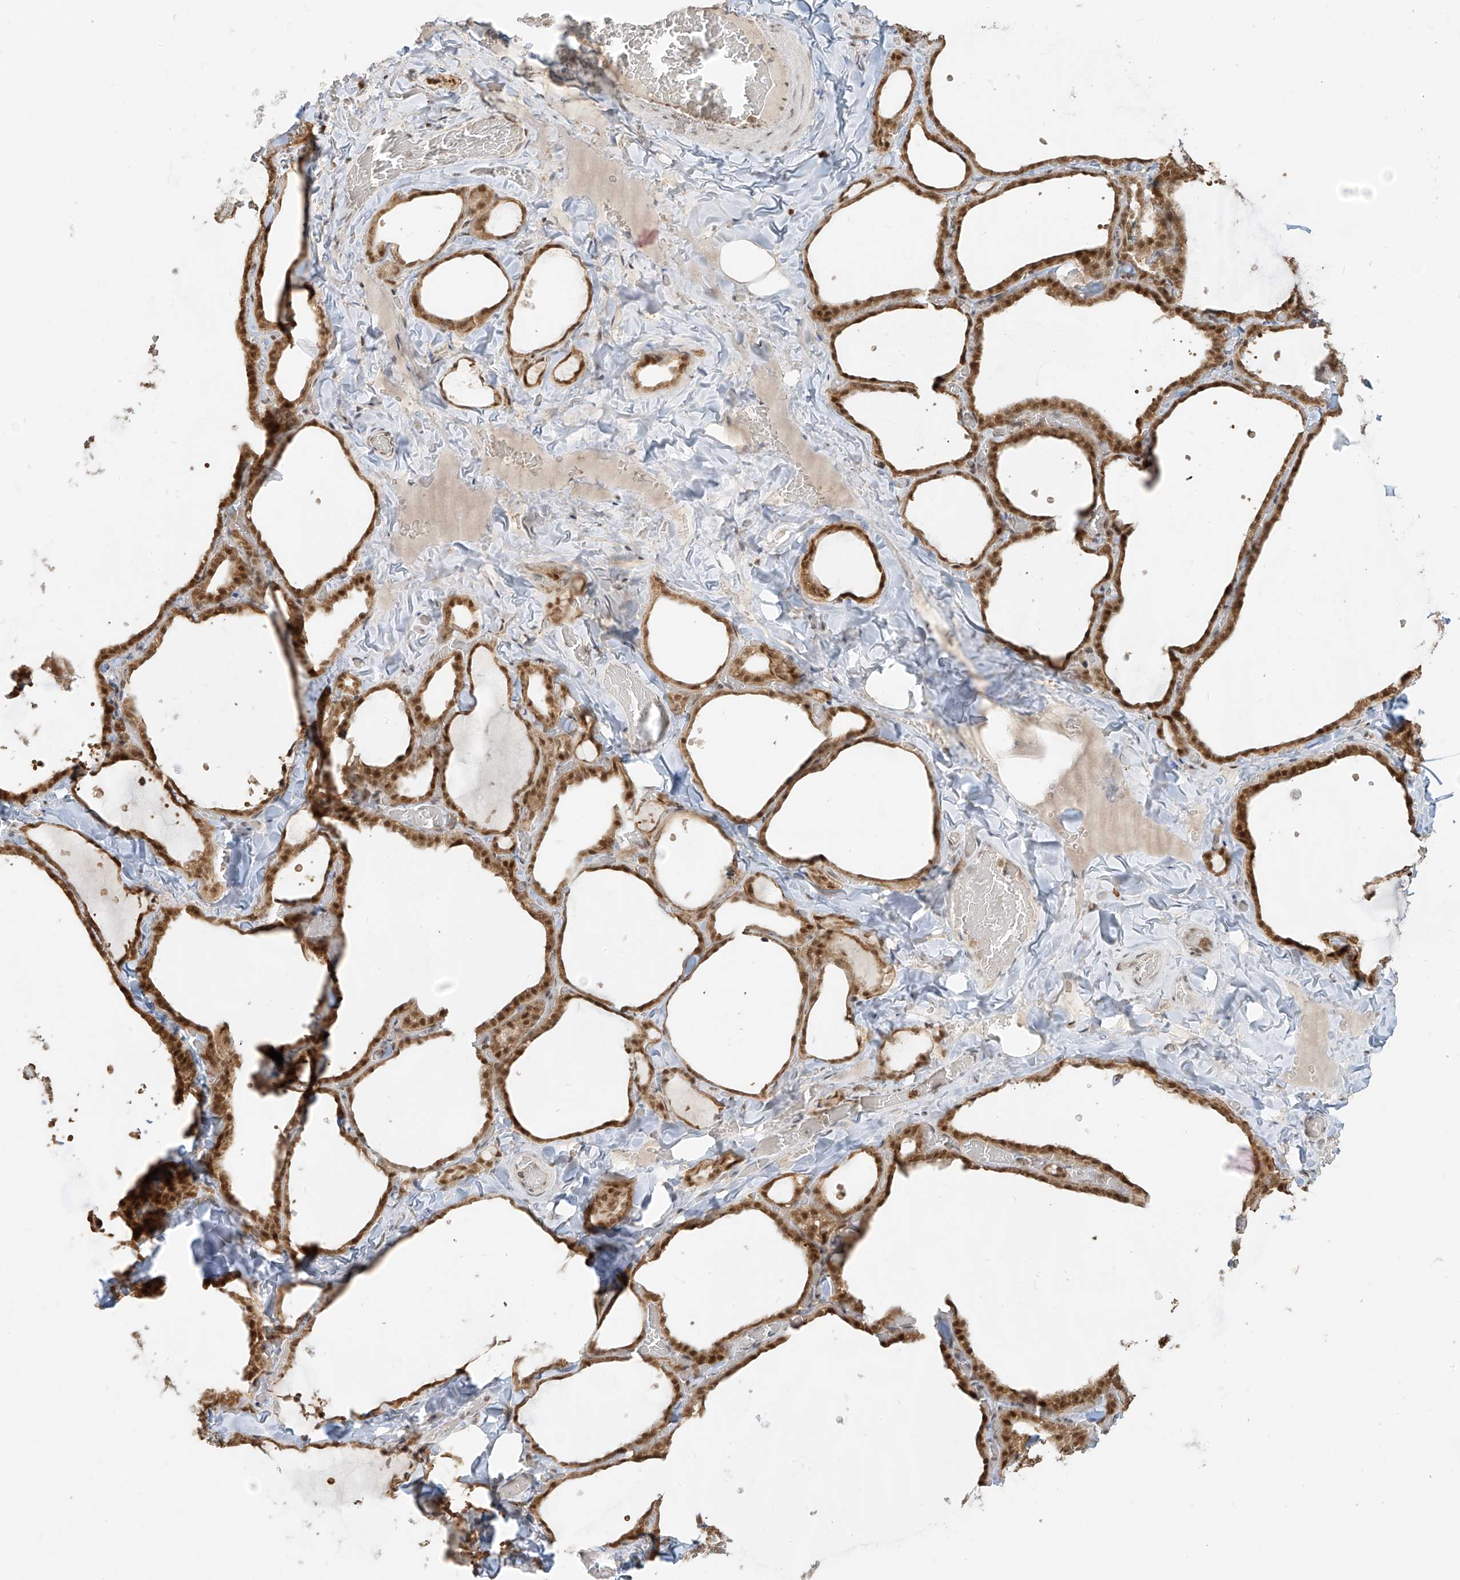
{"staining": {"intensity": "strong", "quantity": ">75%", "location": "cytoplasmic/membranous,nuclear"}, "tissue": "thyroid gland", "cell_type": "Glandular cells", "image_type": "normal", "snomed": [{"axis": "morphology", "description": "Normal tissue, NOS"}, {"axis": "topography", "description": "Thyroid gland"}], "caption": "Protein expression analysis of benign thyroid gland exhibits strong cytoplasmic/membranous,nuclear staining in about >75% of glandular cells. The staining was performed using DAB, with brown indicating positive protein expression. Nuclei are stained blue with hematoxylin.", "gene": "ZMYM2", "patient": {"sex": "female", "age": 22}}